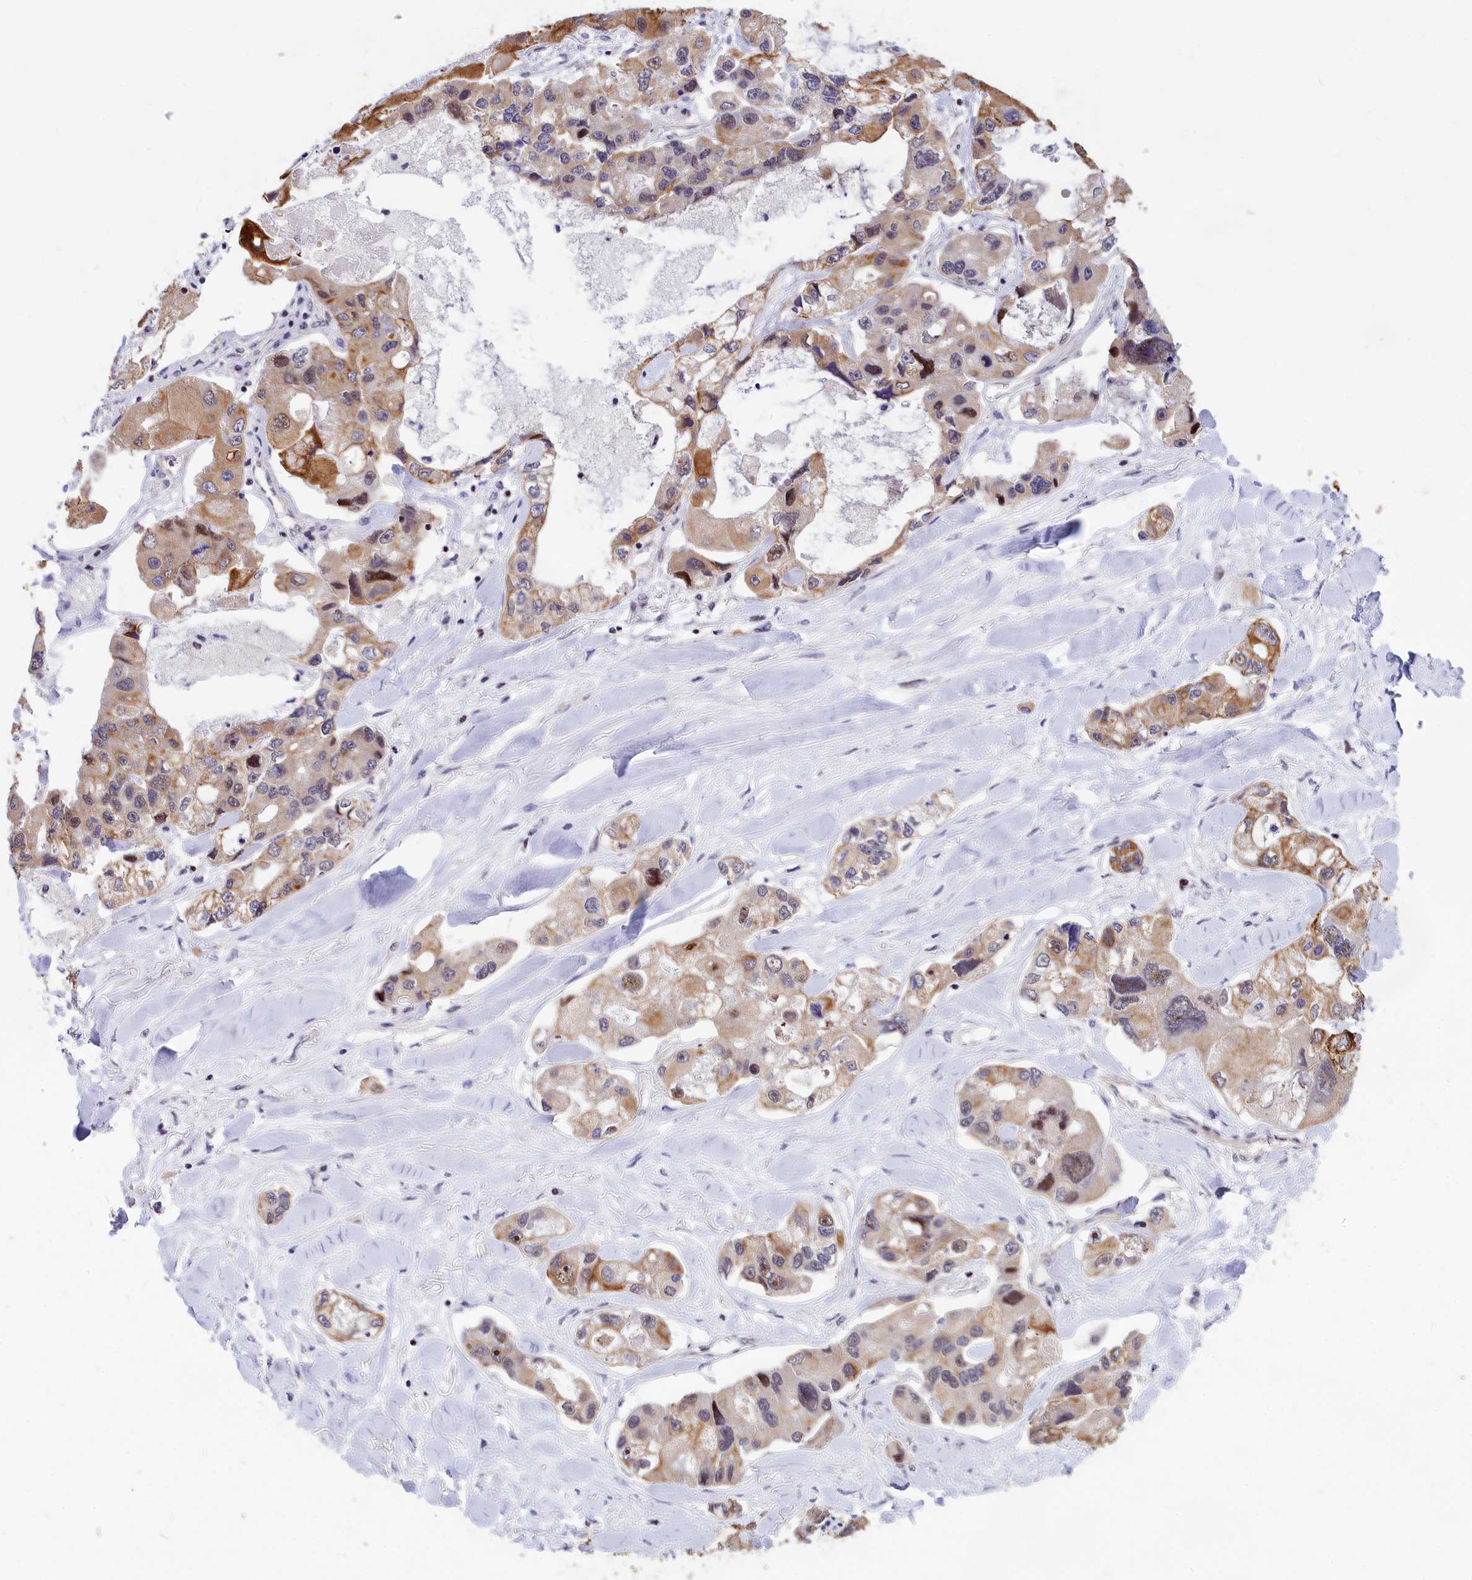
{"staining": {"intensity": "moderate", "quantity": "<25%", "location": "cytoplasmic/membranous"}, "tissue": "lung cancer", "cell_type": "Tumor cells", "image_type": "cancer", "snomed": [{"axis": "morphology", "description": "Adenocarcinoma, NOS"}, {"axis": "topography", "description": "Lung"}], "caption": "Protein staining displays moderate cytoplasmic/membranous staining in about <25% of tumor cells in adenocarcinoma (lung).", "gene": "ANKRD34B", "patient": {"sex": "female", "age": 54}}